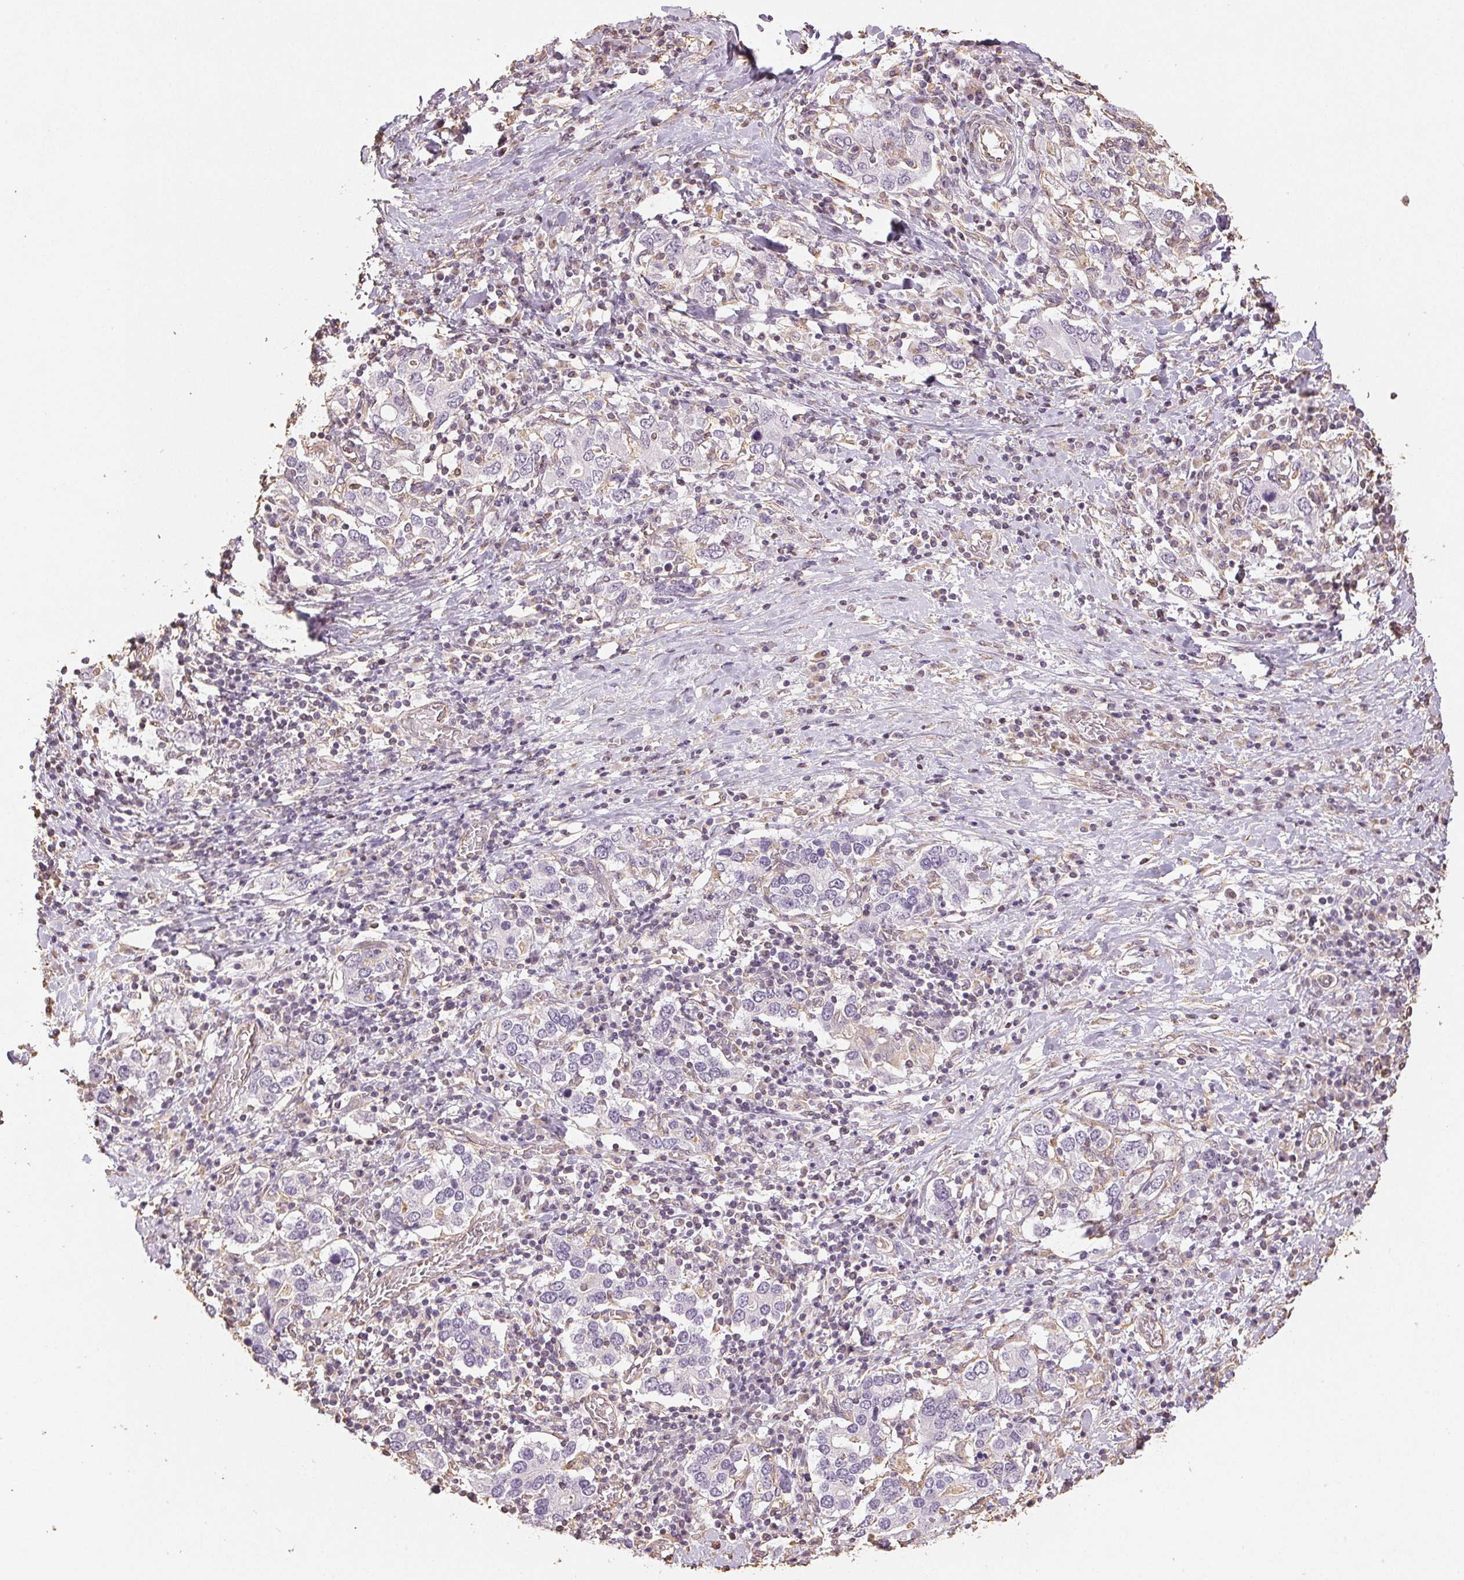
{"staining": {"intensity": "negative", "quantity": "none", "location": "none"}, "tissue": "stomach cancer", "cell_type": "Tumor cells", "image_type": "cancer", "snomed": [{"axis": "morphology", "description": "Adenocarcinoma, NOS"}, {"axis": "topography", "description": "Stomach, upper"}, {"axis": "topography", "description": "Stomach"}], "caption": "Tumor cells show no significant protein staining in stomach cancer.", "gene": "COL7A1", "patient": {"sex": "male", "age": 62}}